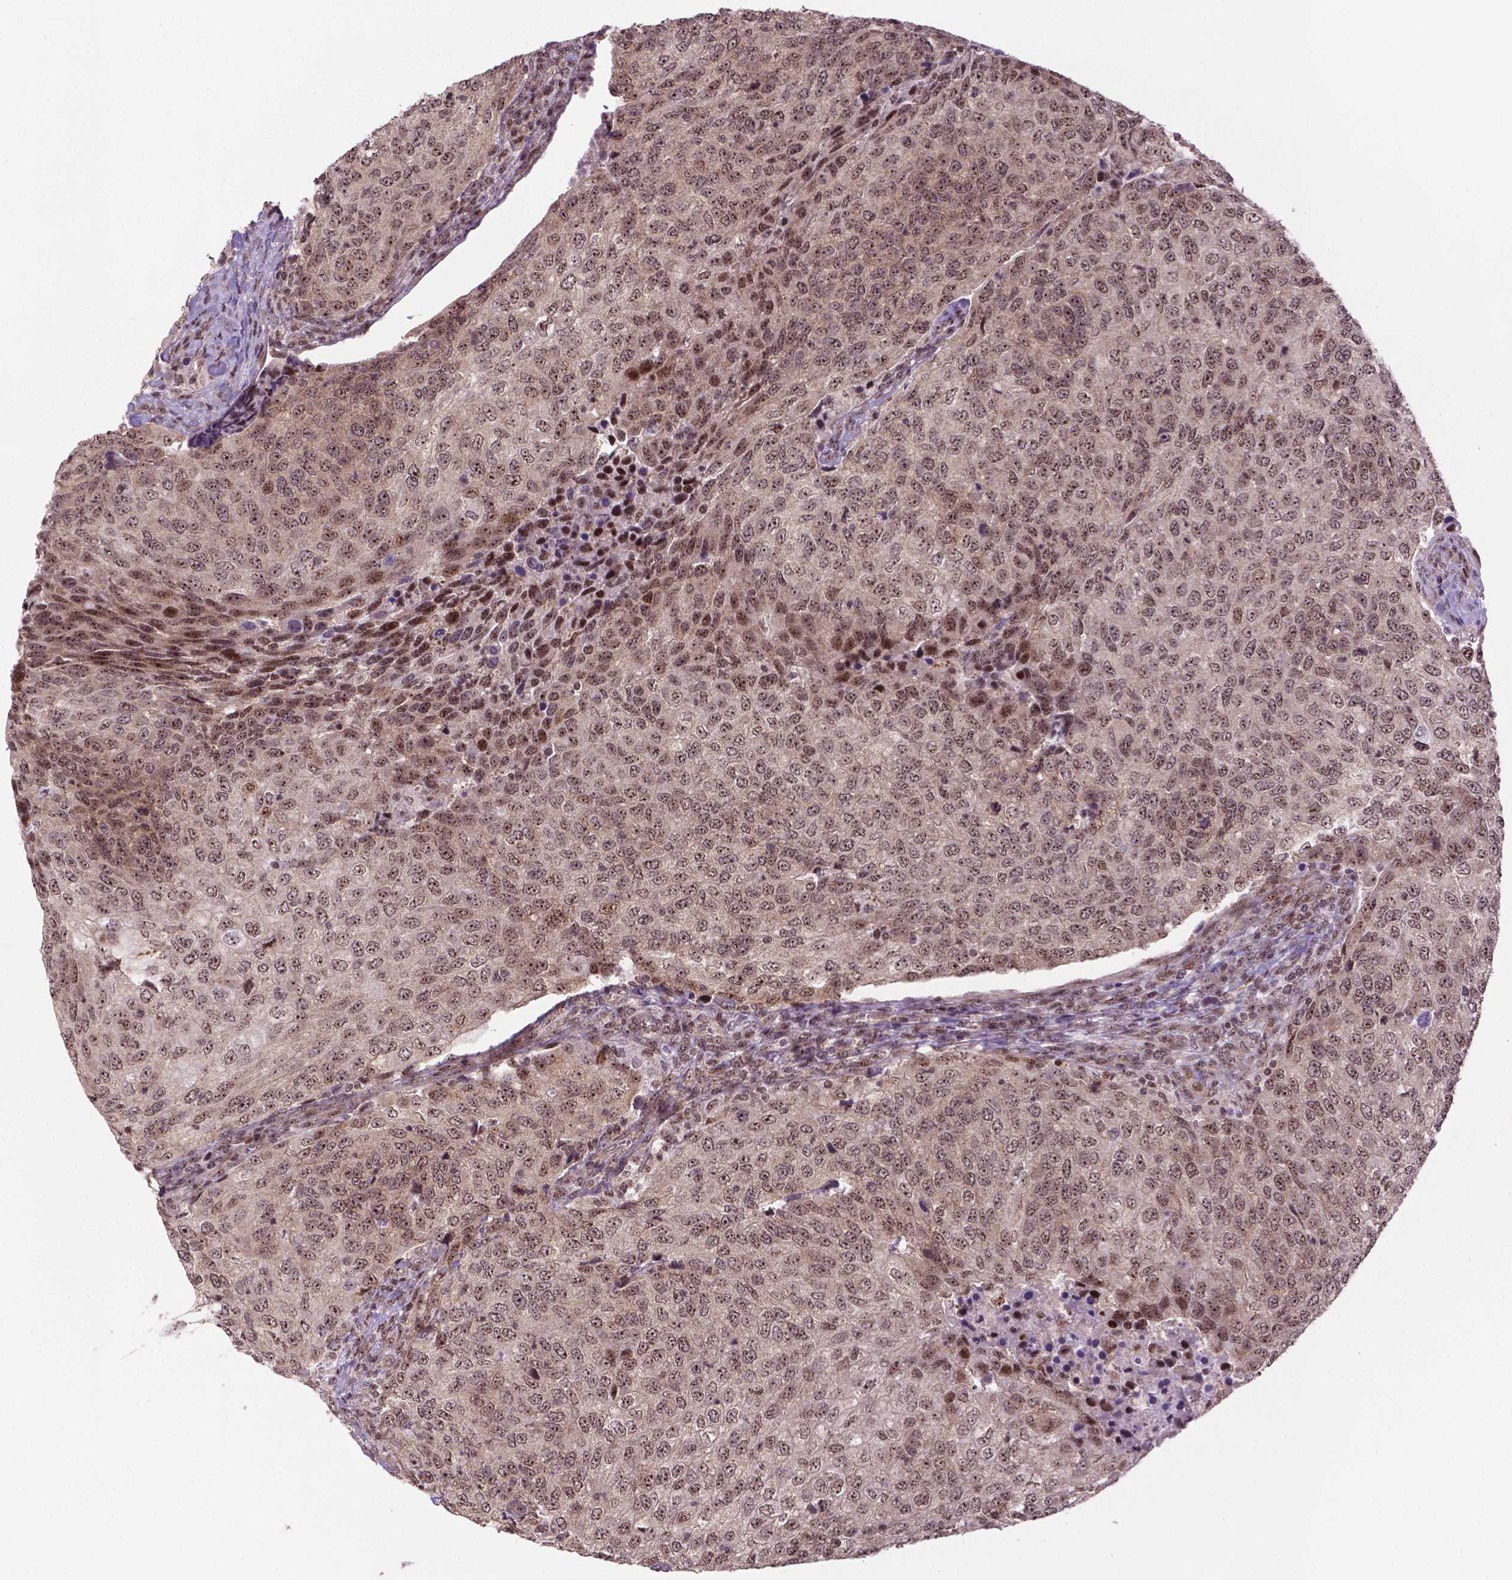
{"staining": {"intensity": "moderate", "quantity": ">75%", "location": "nuclear"}, "tissue": "urothelial cancer", "cell_type": "Tumor cells", "image_type": "cancer", "snomed": [{"axis": "morphology", "description": "Urothelial carcinoma, High grade"}, {"axis": "topography", "description": "Urinary bladder"}], "caption": "High-grade urothelial carcinoma tissue exhibits moderate nuclear expression in about >75% of tumor cells", "gene": "CSNK2A1", "patient": {"sex": "female", "age": 78}}